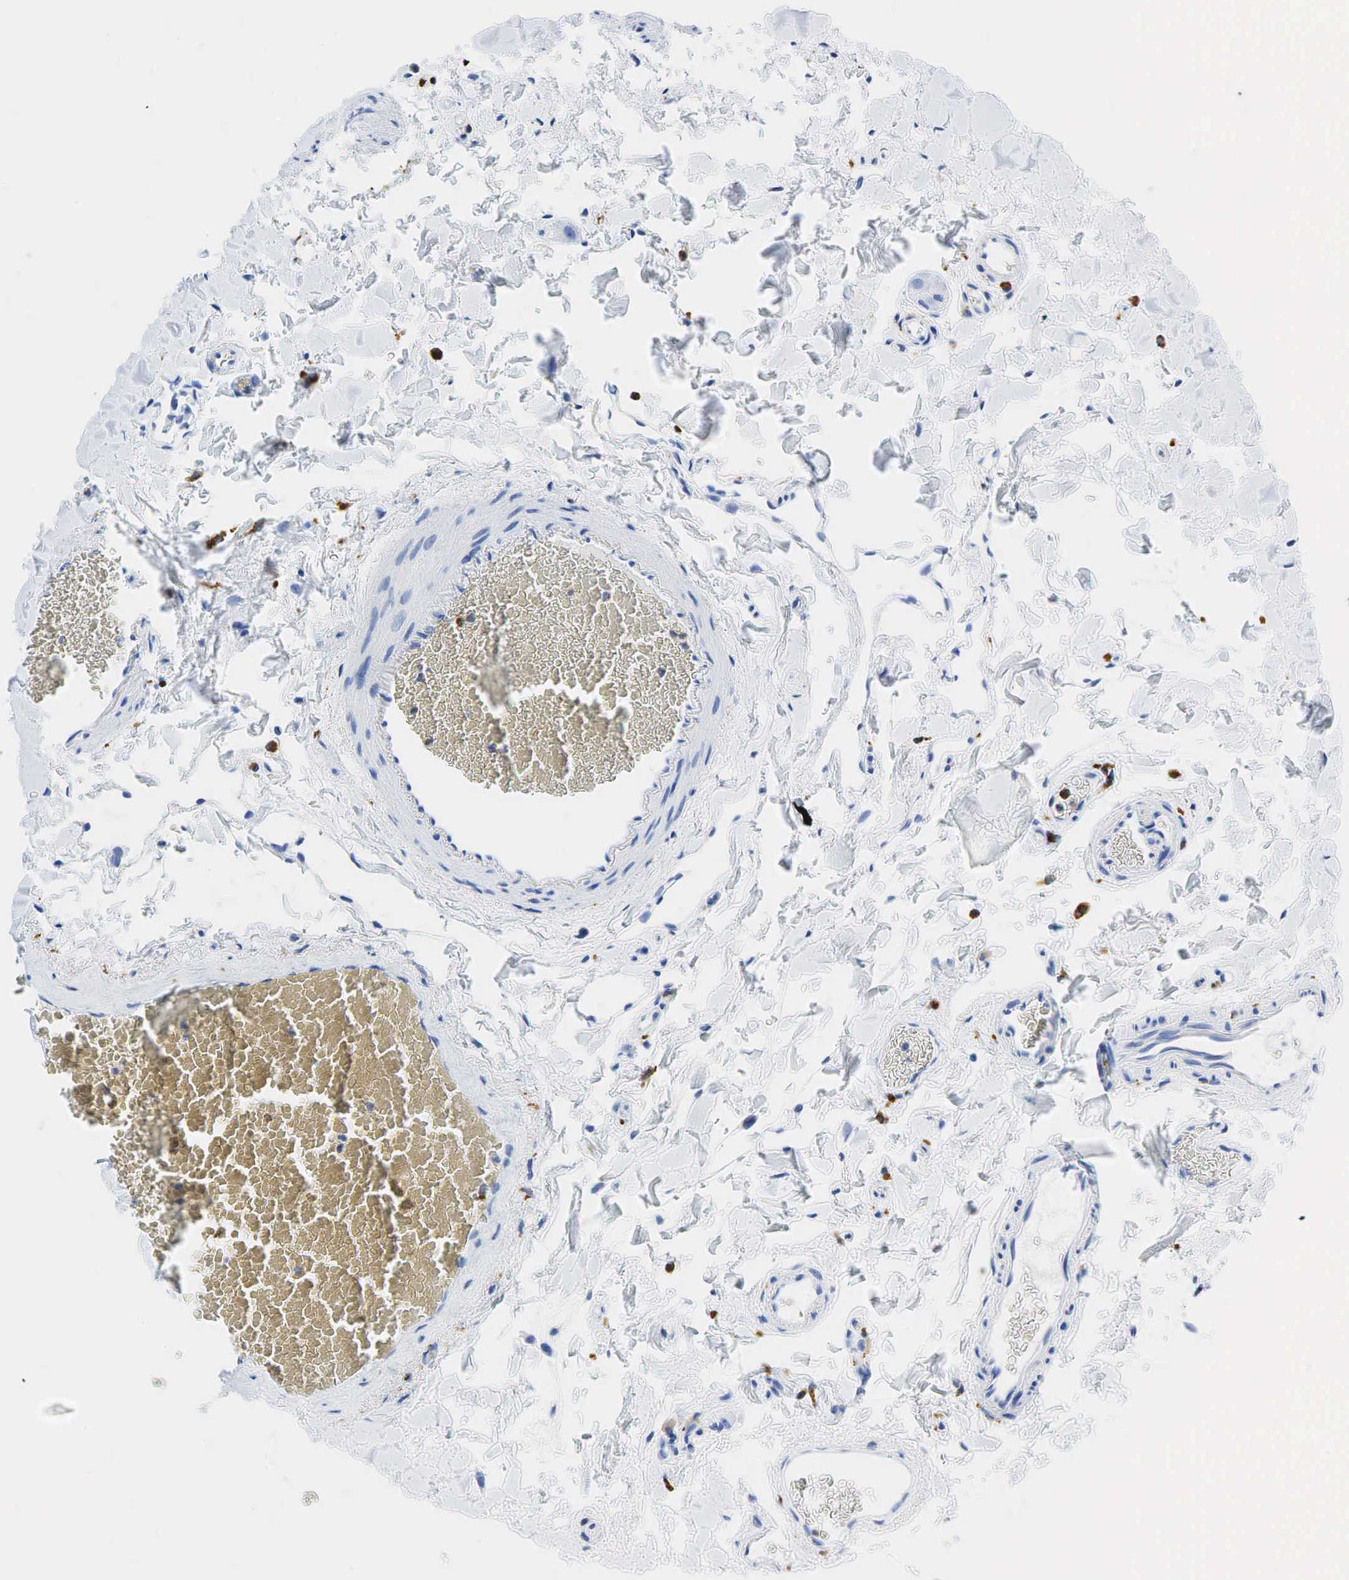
{"staining": {"intensity": "negative", "quantity": "none", "location": "none"}, "tissue": "duodenum", "cell_type": "Glandular cells", "image_type": "normal", "snomed": [{"axis": "morphology", "description": "Normal tissue, NOS"}, {"axis": "topography", "description": "Duodenum"}], "caption": "This is a photomicrograph of immunohistochemistry (IHC) staining of unremarkable duodenum, which shows no positivity in glandular cells.", "gene": "CD68", "patient": {"sex": "male", "age": 70}}